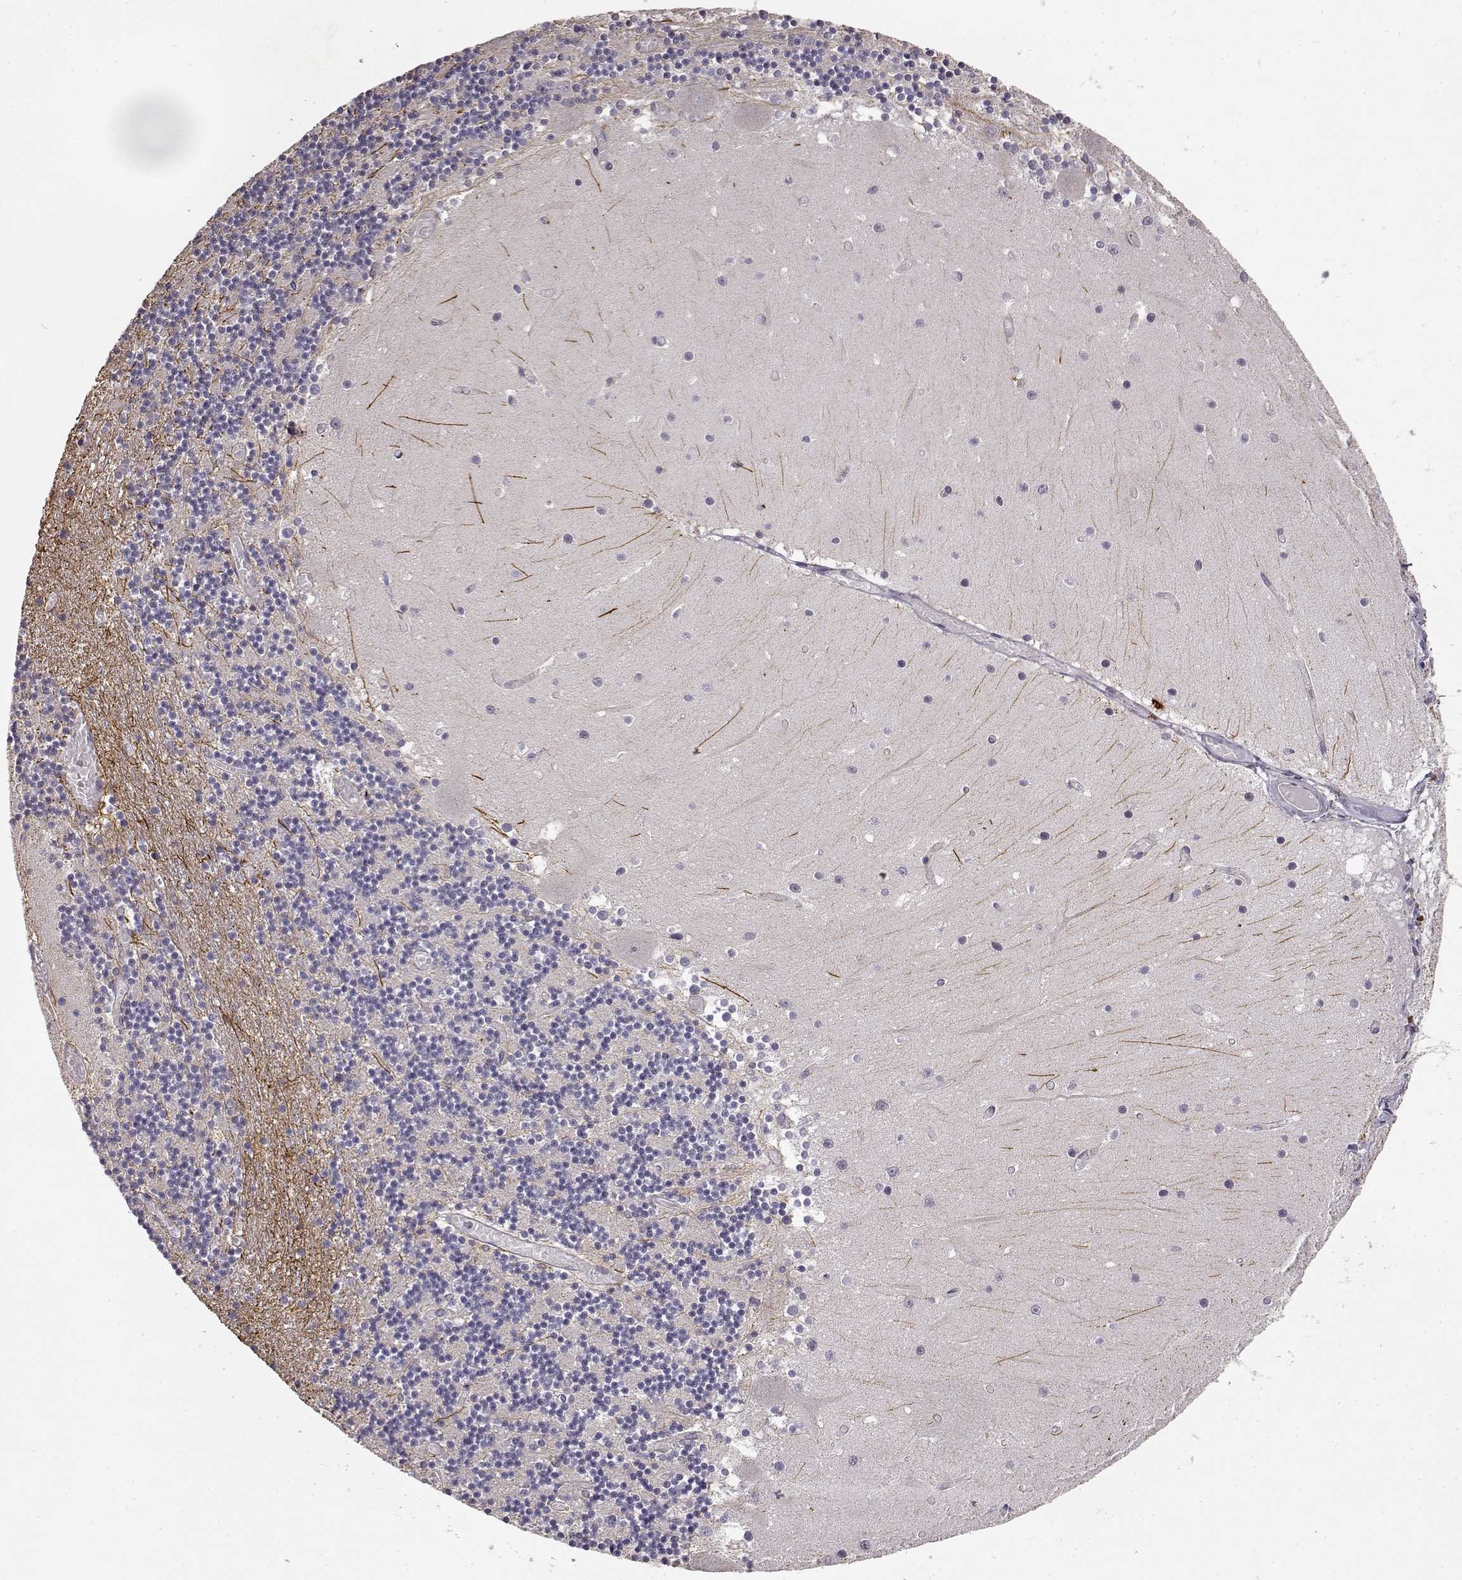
{"staining": {"intensity": "negative", "quantity": "none", "location": "none"}, "tissue": "cerebellum", "cell_type": "Cells in granular layer", "image_type": "normal", "snomed": [{"axis": "morphology", "description": "Normal tissue, NOS"}, {"axis": "topography", "description": "Cerebellum"}], "caption": "Immunohistochemistry micrograph of normal cerebellum: cerebellum stained with DAB displays no significant protein expression in cells in granular layer.", "gene": "ERBB3", "patient": {"sex": "female", "age": 28}}